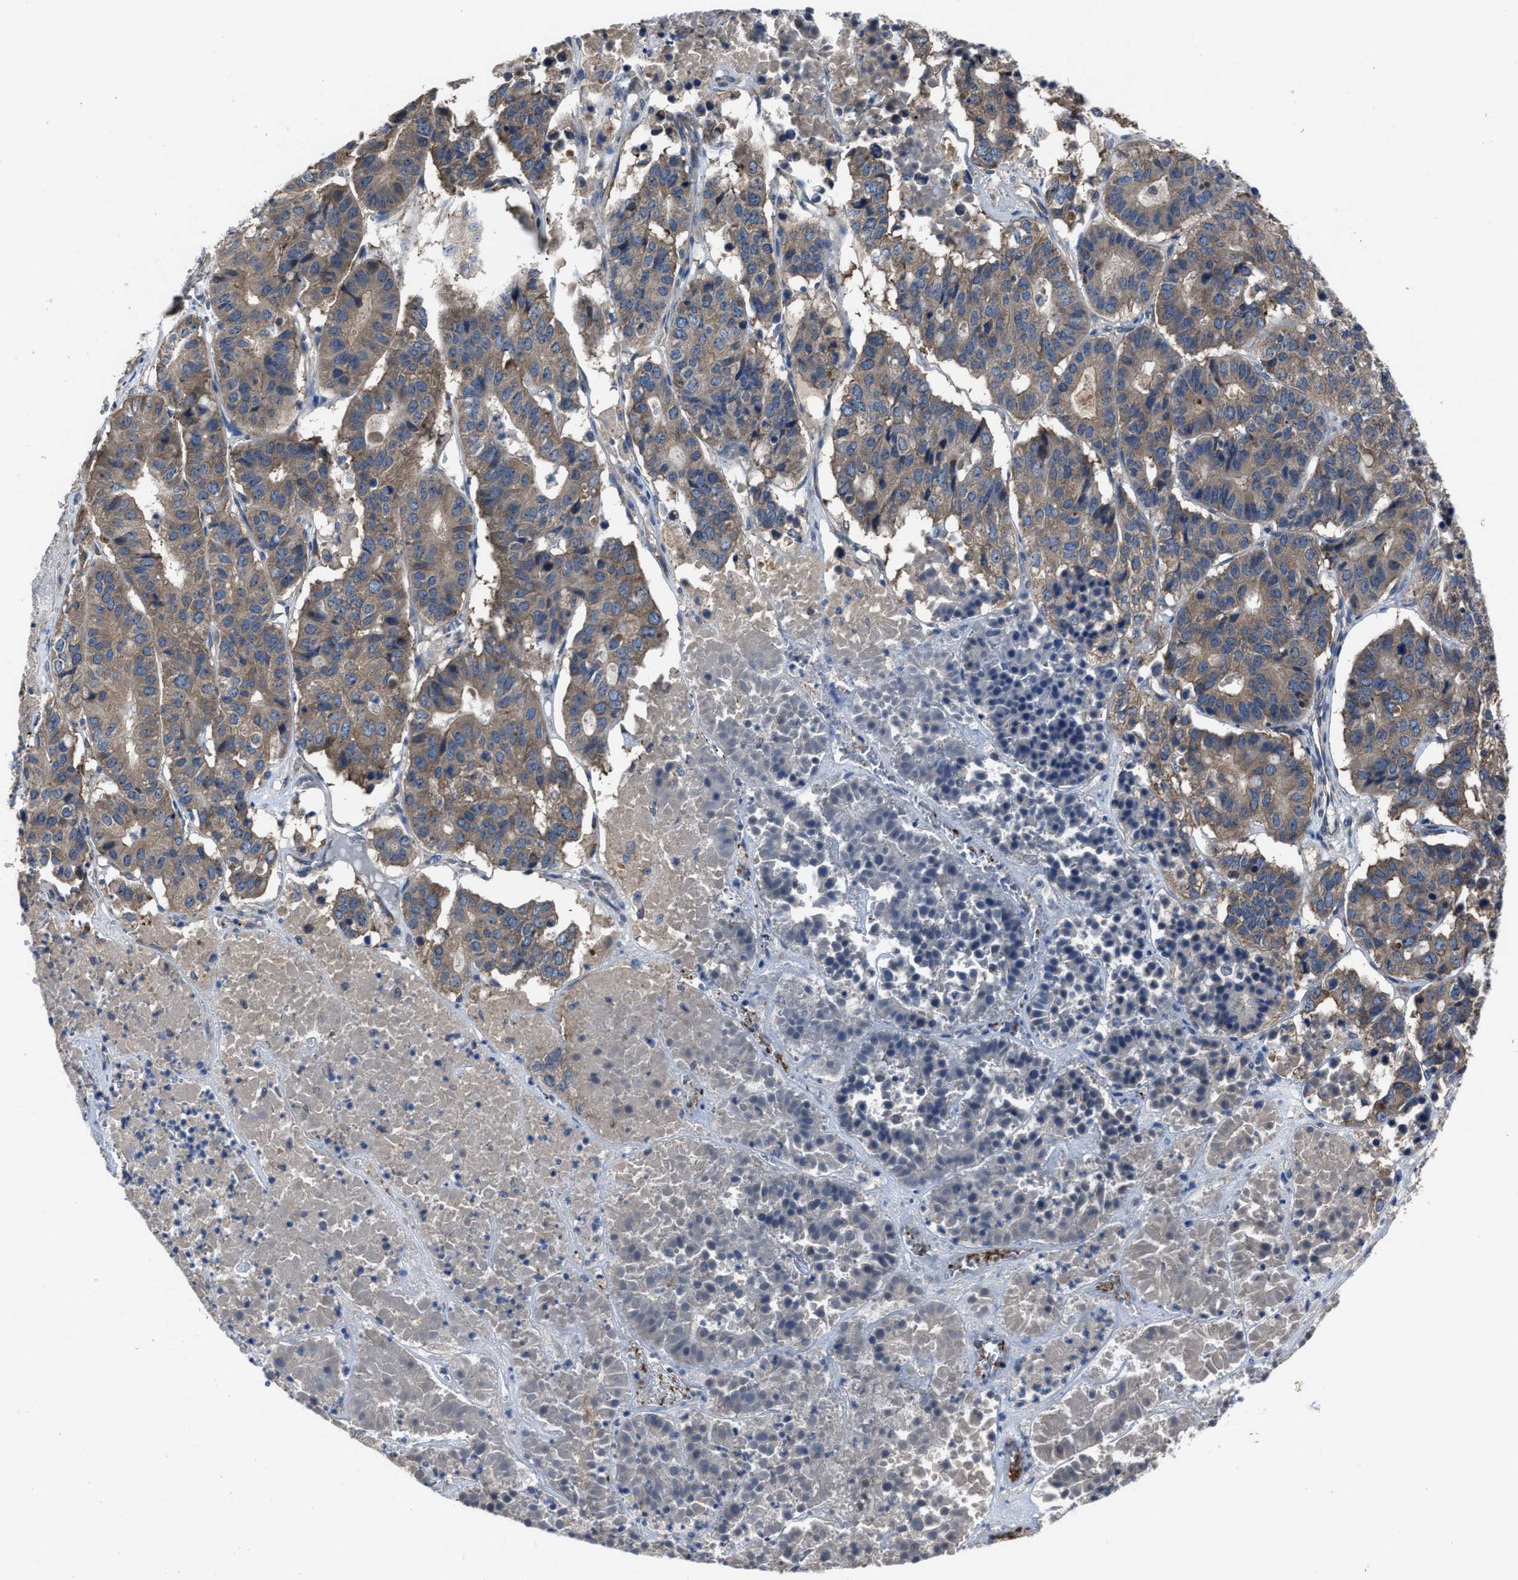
{"staining": {"intensity": "weak", "quantity": ">75%", "location": "cytoplasmic/membranous"}, "tissue": "pancreatic cancer", "cell_type": "Tumor cells", "image_type": "cancer", "snomed": [{"axis": "morphology", "description": "Adenocarcinoma, NOS"}, {"axis": "topography", "description": "Pancreas"}], "caption": "Immunohistochemistry image of neoplastic tissue: human adenocarcinoma (pancreatic) stained using IHC shows low levels of weak protein expression localized specifically in the cytoplasmic/membranous of tumor cells, appearing as a cytoplasmic/membranous brown color.", "gene": "UPF1", "patient": {"sex": "male", "age": 50}}